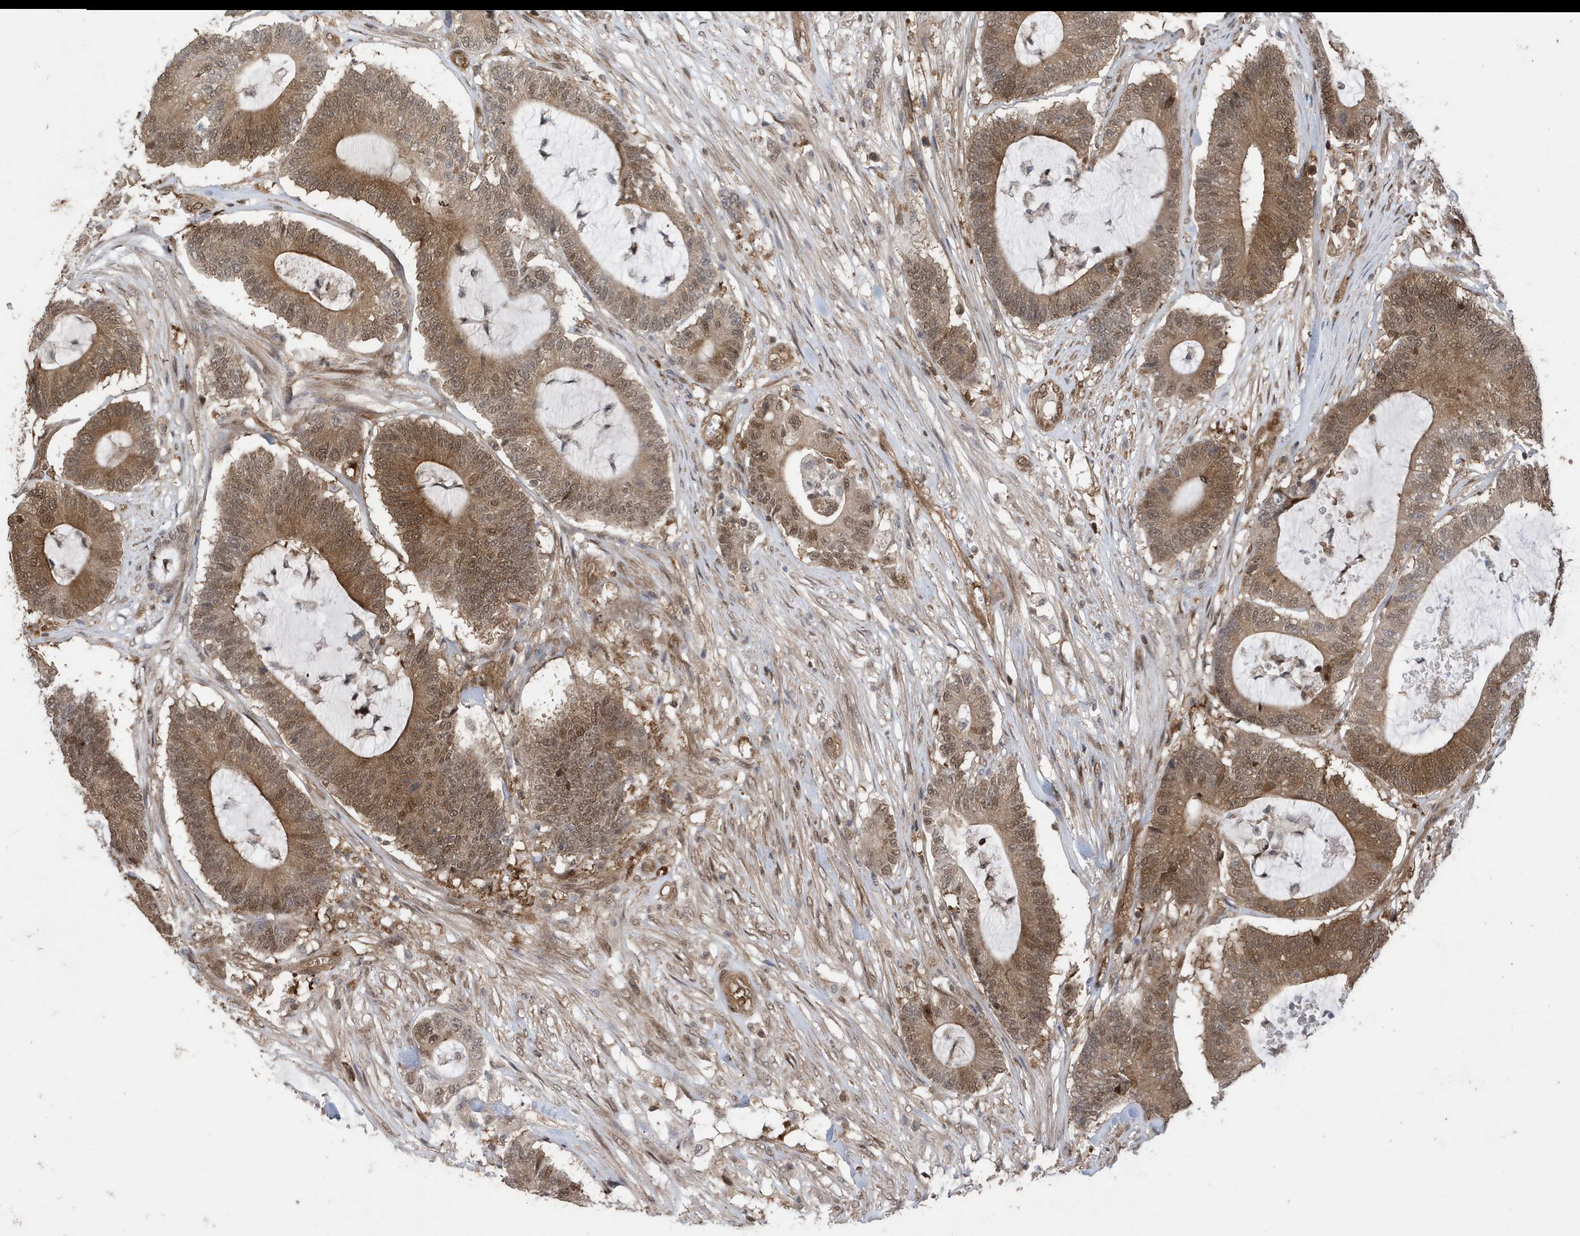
{"staining": {"intensity": "moderate", "quantity": ">75%", "location": "cytoplasmic/membranous,nuclear"}, "tissue": "colorectal cancer", "cell_type": "Tumor cells", "image_type": "cancer", "snomed": [{"axis": "morphology", "description": "Adenocarcinoma, NOS"}, {"axis": "topography", "description": "Colon"}], "caption": "Brown immunohistochemical staining in colorectal cancer demonstrates moderate cytoplasmic/membranous and nuclear staining in about >75% of tumor cells.", "gene": "UBQLN1", "patient": {"sex": "female", "age": 84}}